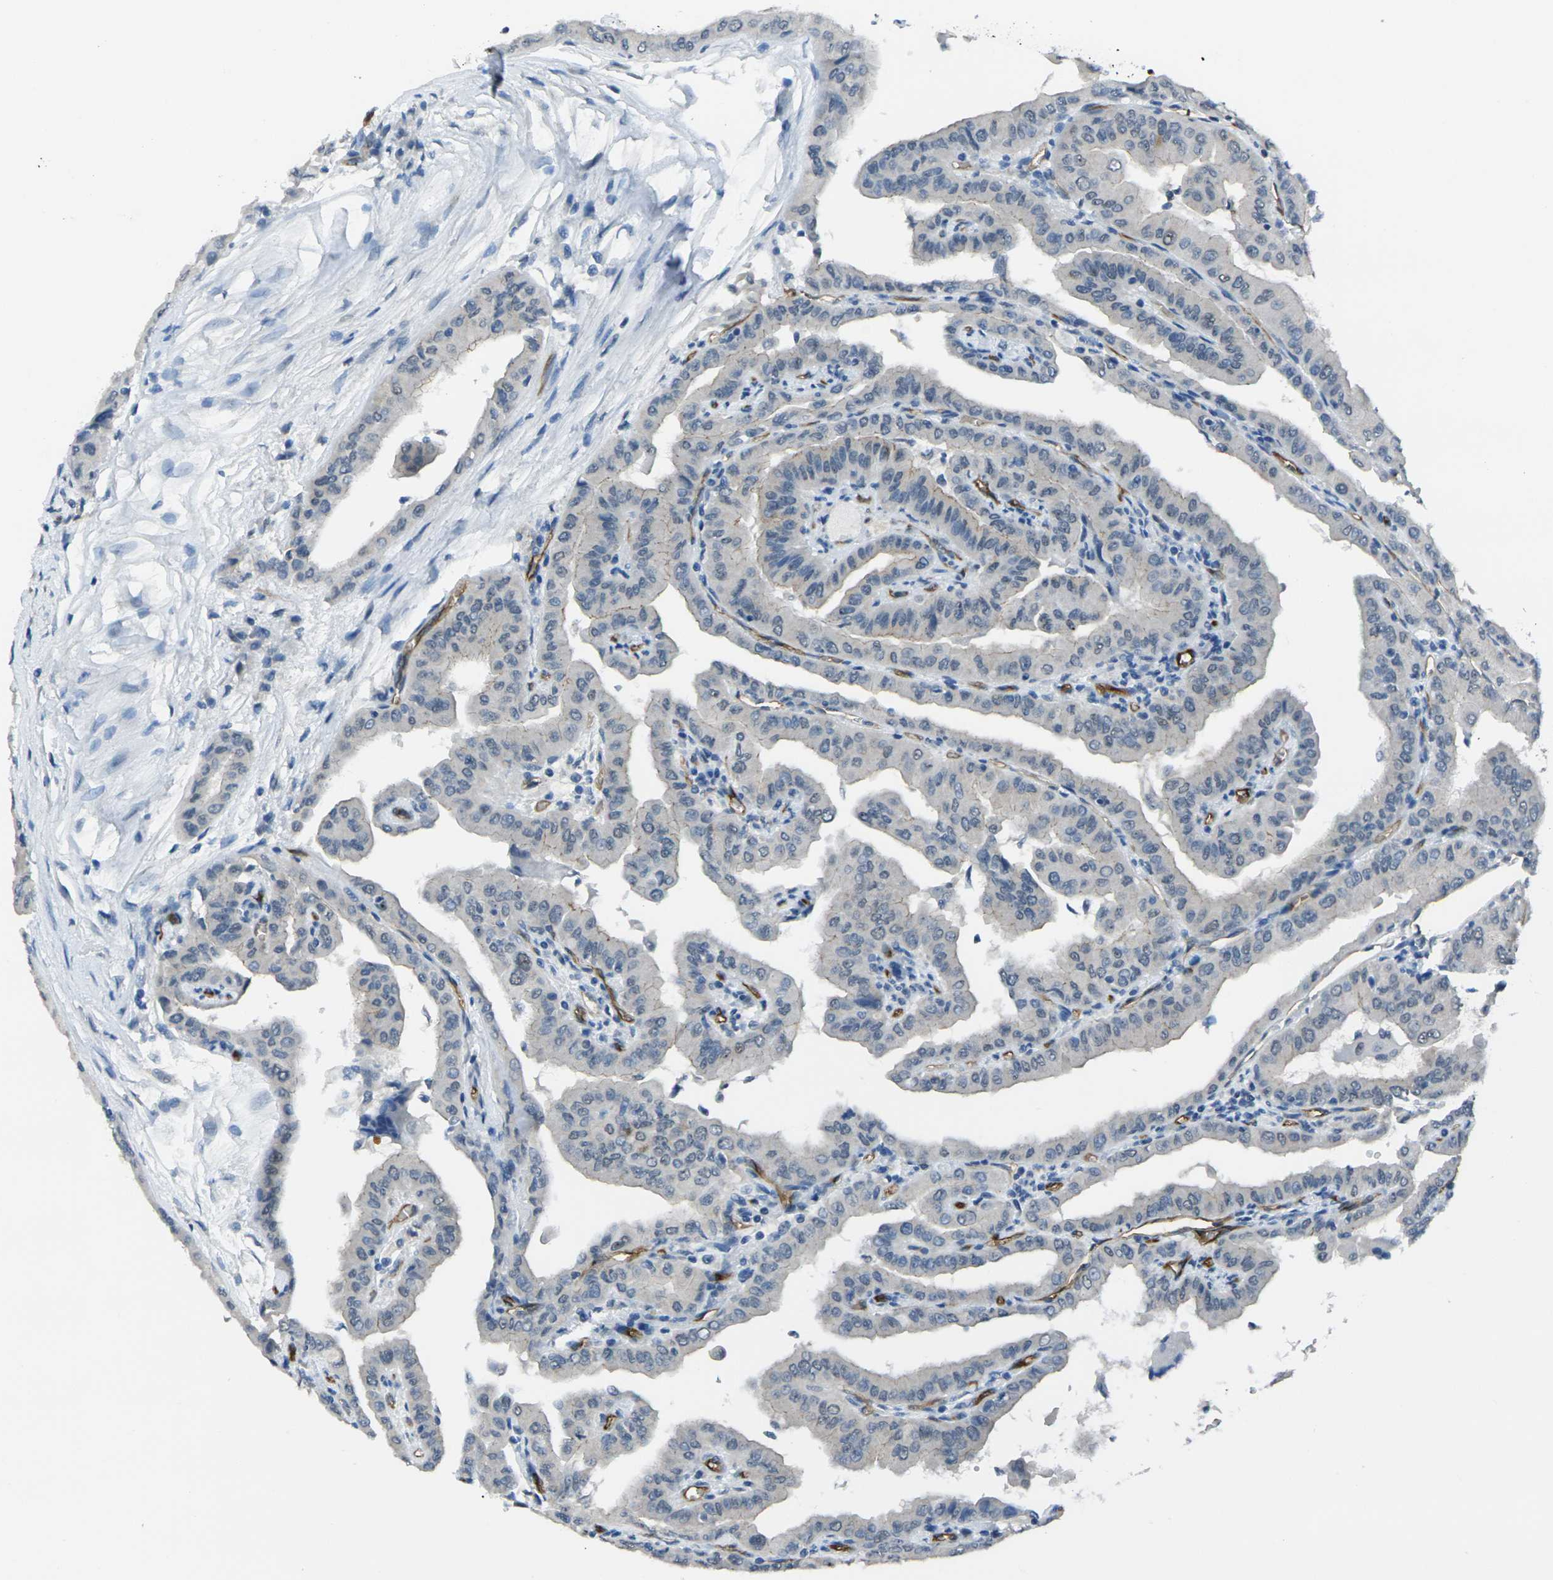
{"staining": {"intensity": "negative", "quantity": "none", "location": "none"}, "tissue": "thyroid cancer", "cell_type": "Tumor cells", "image_type": "cancer", "snomed": [{"axis": "morphology", "description": "Papillary adenocarcinoma, NOS"}, {"axis": "topography", "description": "Thyroid gland"}], "caption": "Protein analysis of thyroid papillary adenocarcinoma exhibits no significant staining in tumor cells.", "gene": "HSPA12B", "patient": {"sex": "male", "age": 33}}